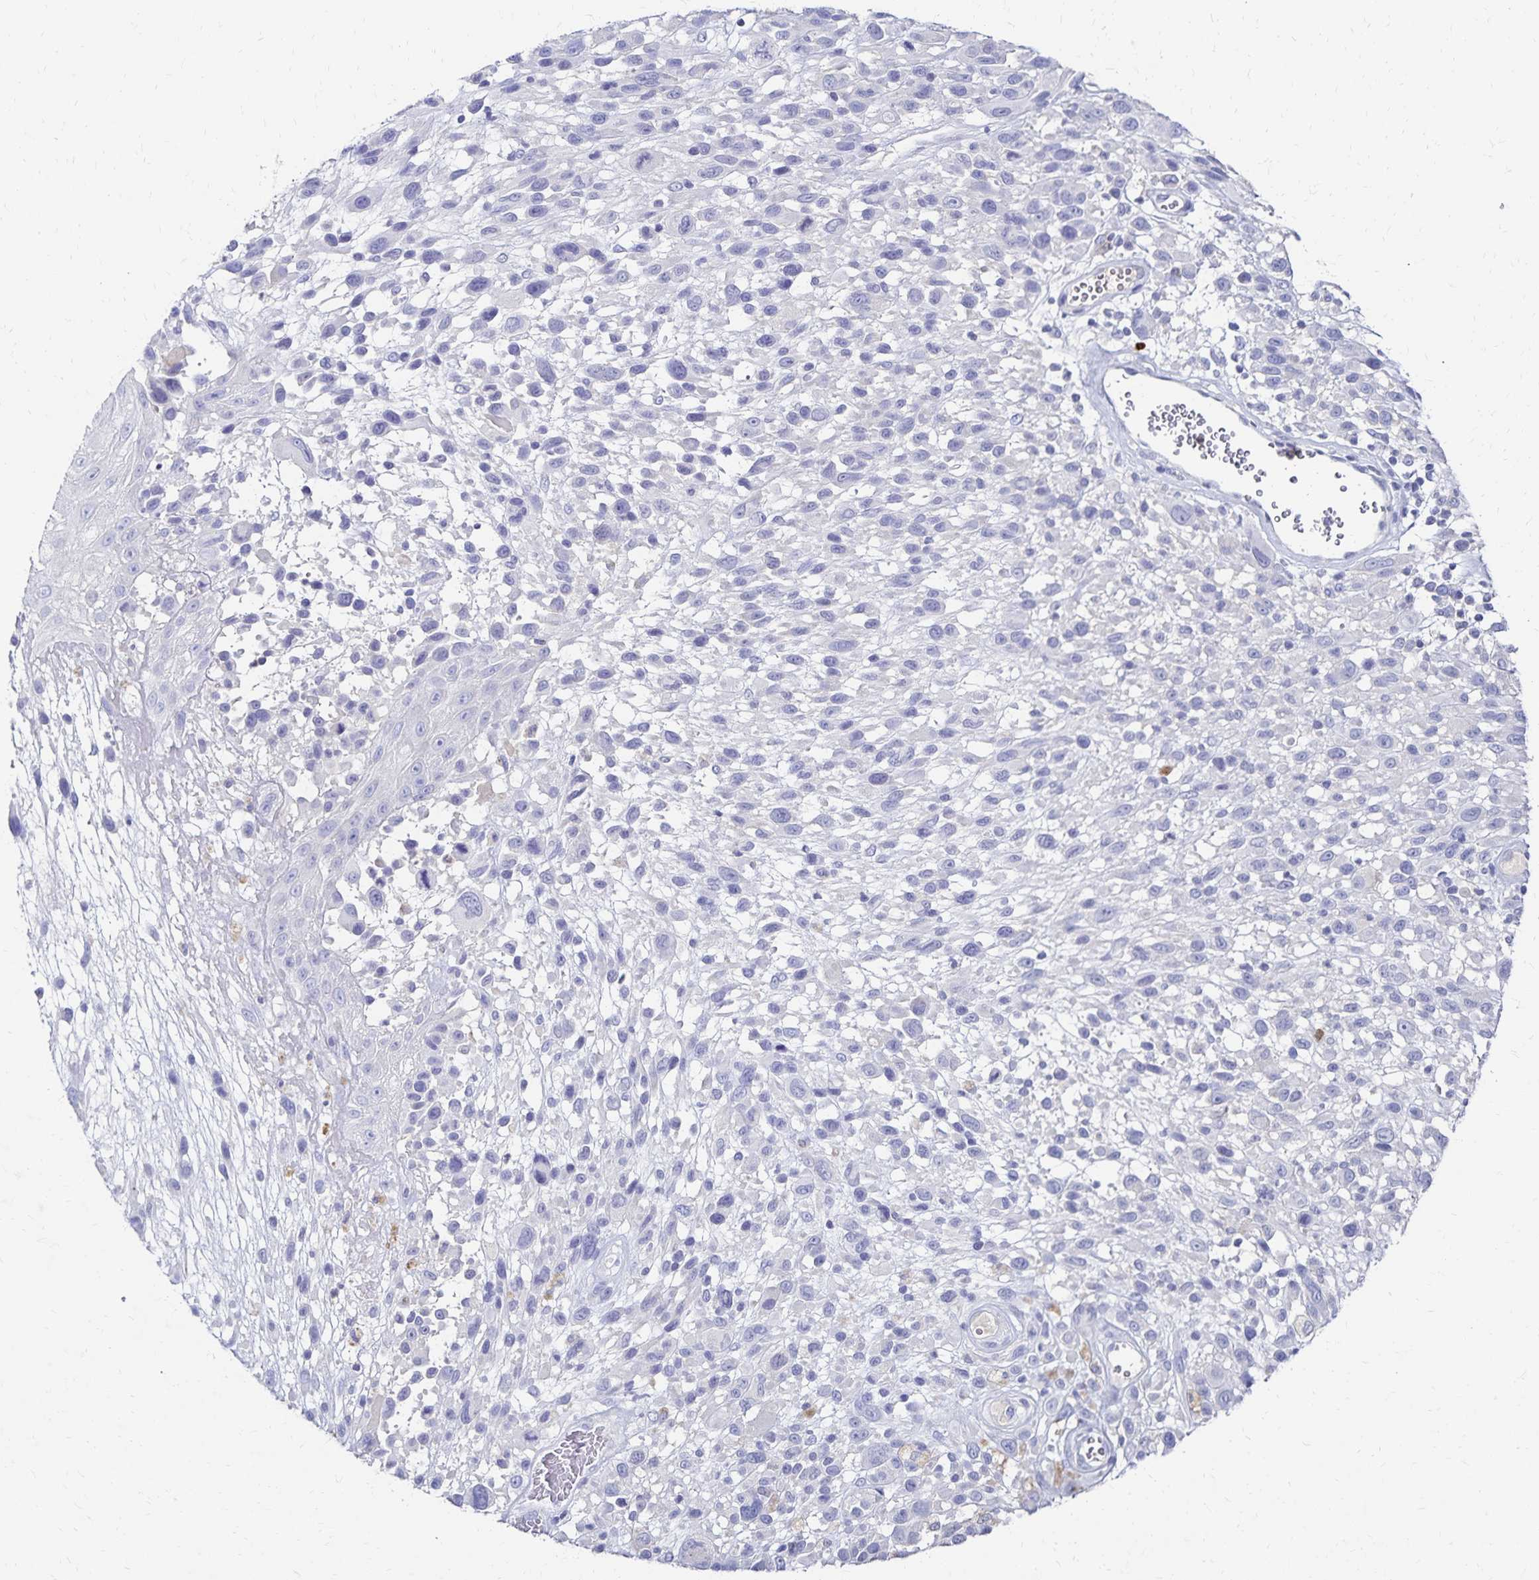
{"staining": {"intensity": "negative", "quantity": "none", "location": "none"}, "tissue": "melanoma", "cell_type": "Tumor cells", "image_type": "cancer", "snomed": [{"axis": "morphology", "description": "Malignant melanoma, NOS"}, {"axis": "topography", "description": "Skin"}], "caption": "Micrograph shows no protein positivity in tumor cells of melanoma tissue. (Immunohistochemistry, brightfield microscopy, high magnification).", "gene": "PAX5", "patient": {"sex": "male", "age": 68}}